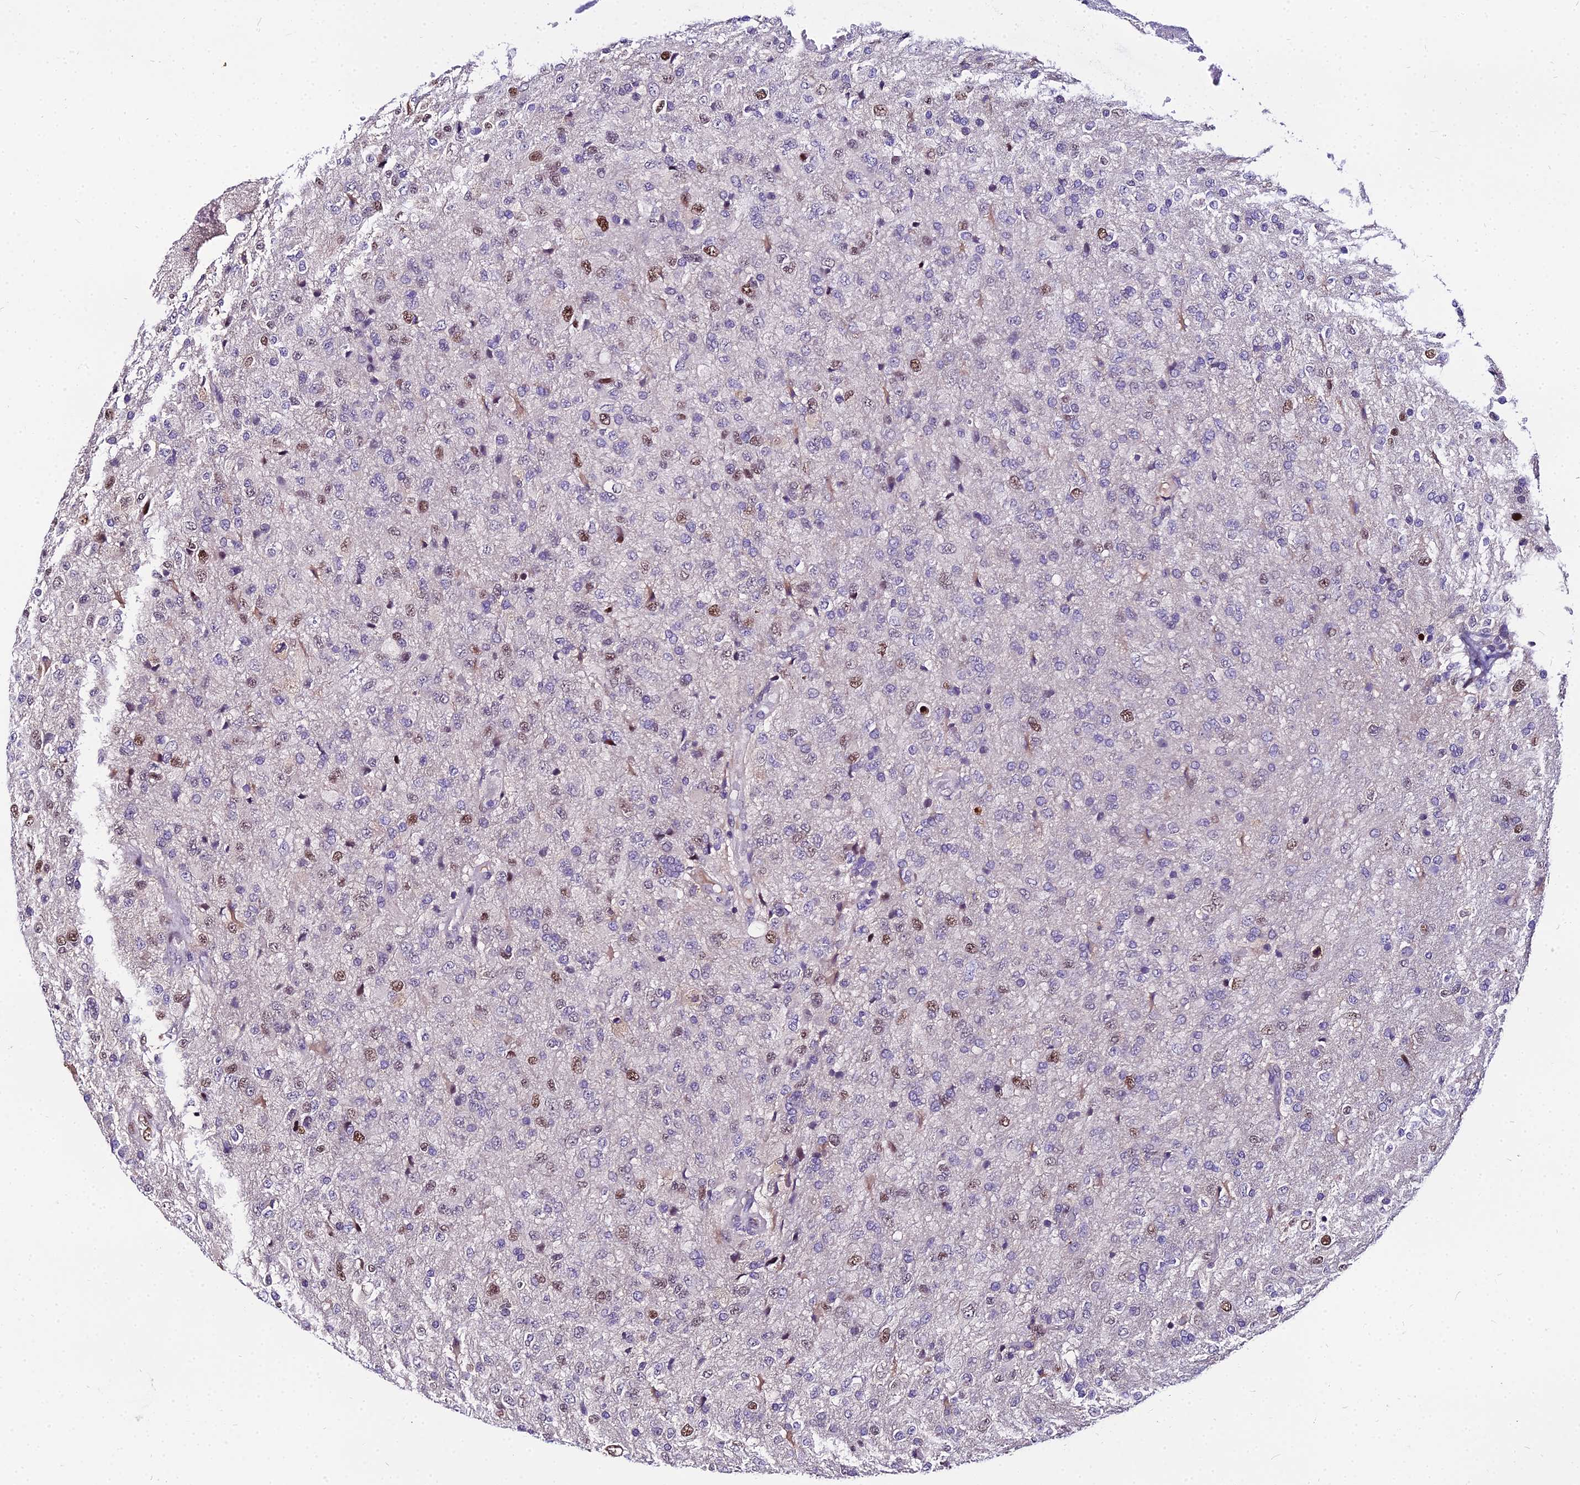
{"staining": {"intensity": "moderate", "quantity": "<25%", "location": "nuclear"}, "tissue": "glioma", "cell_type": "Tumor cells", "image_type": "cancer", "snomed": [{"axis": "morphology", "description": "Glioma, malignant, High grade"}, {"axis": "topography", "description": "Brain"}], "caption": "IHC (DAB) staining of malignant glioma (high-grade) reveals moderate nuclear protein staining in about <25% of tumor cells. (brown staining indicates protein expression, while blue staining denotes nuclei).", "gene": "TRIML2", "patient": {"sex": "female", "age": 74}}